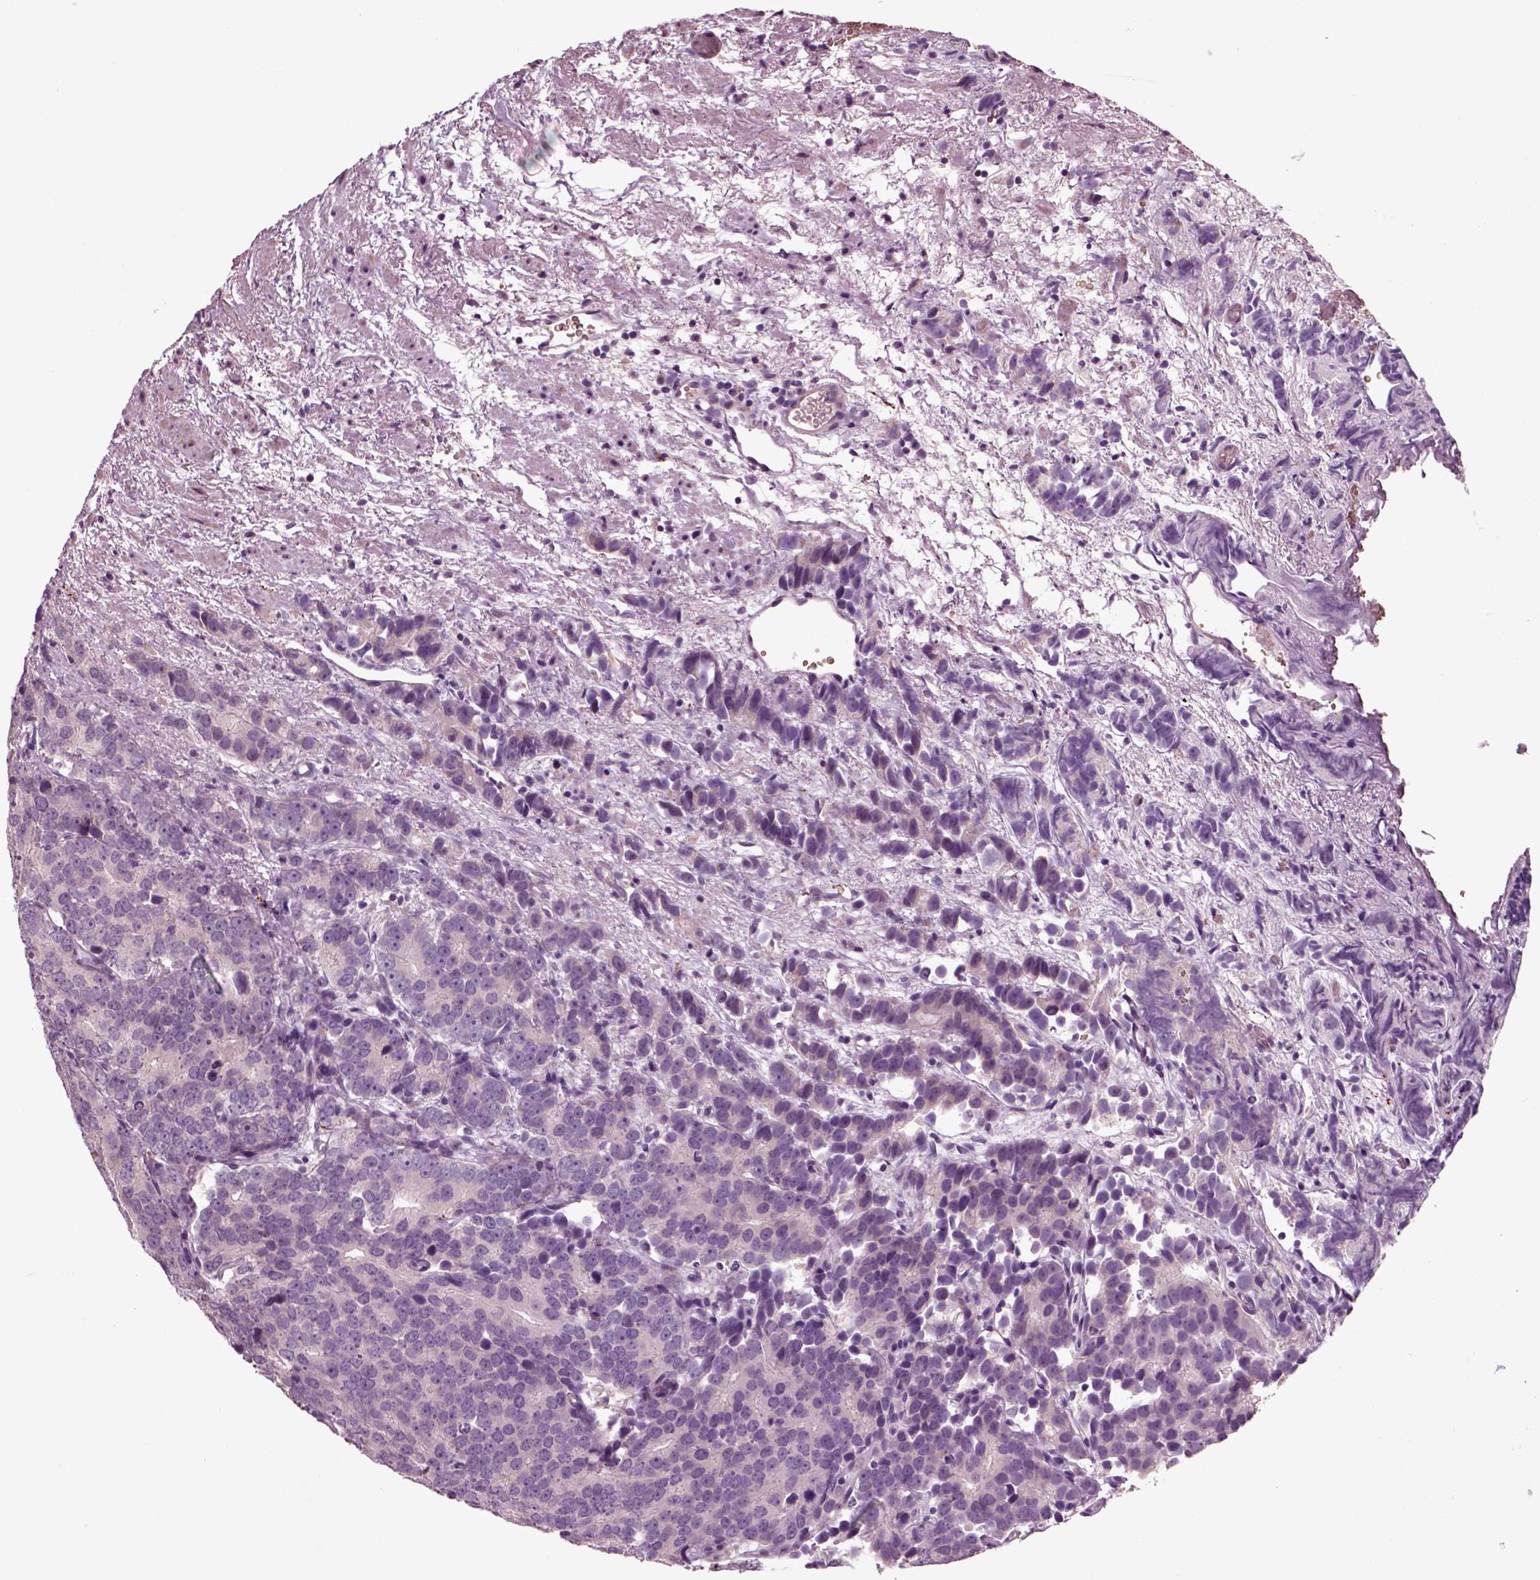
{"staining": {"intensity": "negative", "quantity": "none", "location": "none"}, "tissue": "prostate cancer", "cell_type": "Tumor cells", "image_type": "cancer", "snomed": [{"axis": "morphology", "description": "Adenocarcinoma, High grade"}, {"axis": "topography", "description": "Prostate"}], "caption": "Immunohistochemical staining of prostate cancer reveals no significant expression in tumor cells.", "gene": "CHGB", "patient": {"sex": "male", "age": 90}}